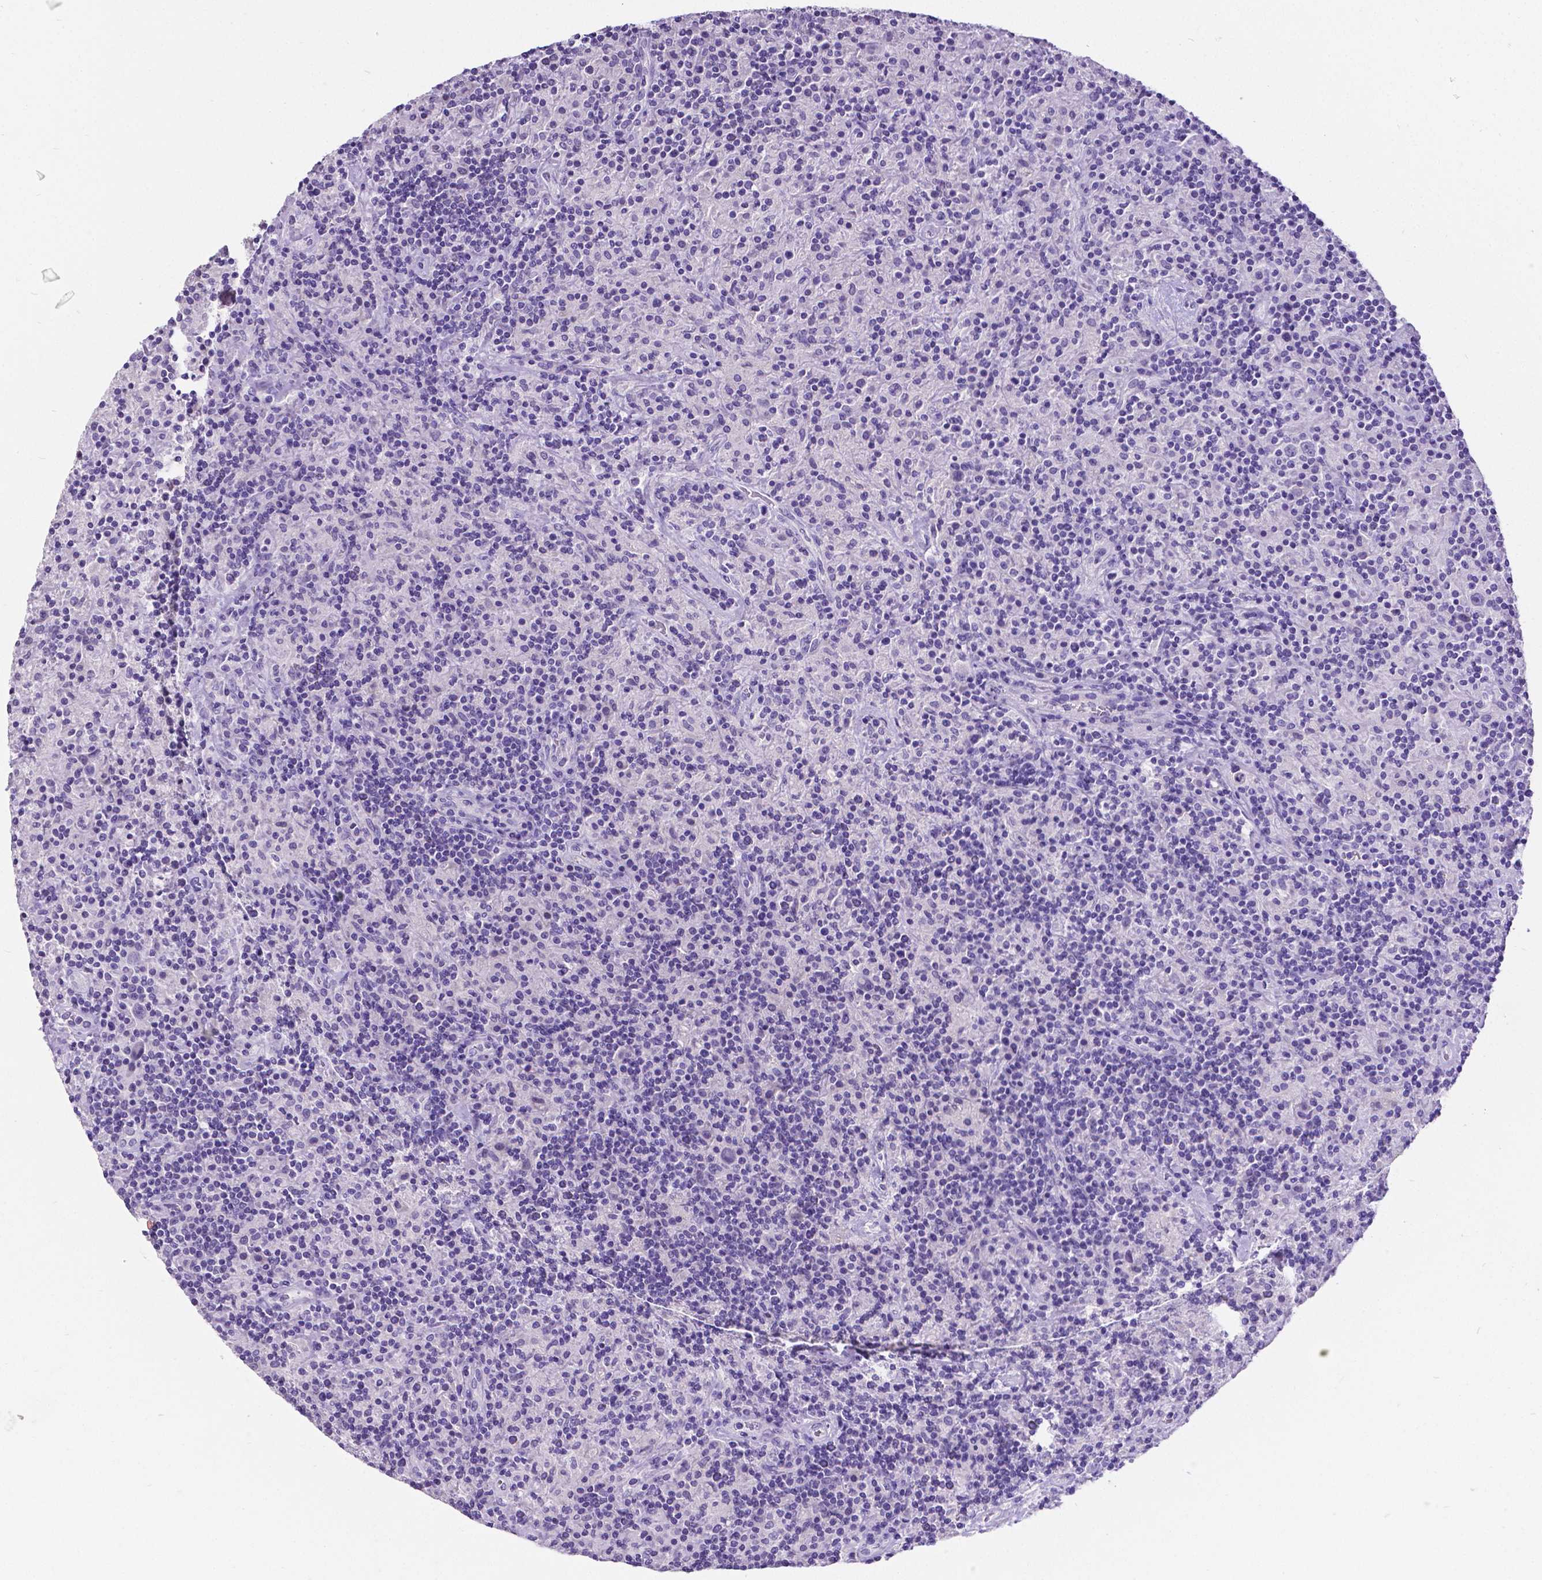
{"staining": {"intensity": "negative", "quantity": "none", "location": "none"}, "tissue": "lymphoma", "cell_type": "Tumor cells", "image_type": "cancer", "snomed": [{"axis": "morphology", "description": "Hodgkin's disease, NOS"}, {"axis": "topography", "description": "Lymph node"}], "caption": "The photomicrograph displays no significant expression in tumor cells of lymphoma.", "gene": "SATB2", "patient": {"sex": "male", "age": 70}}